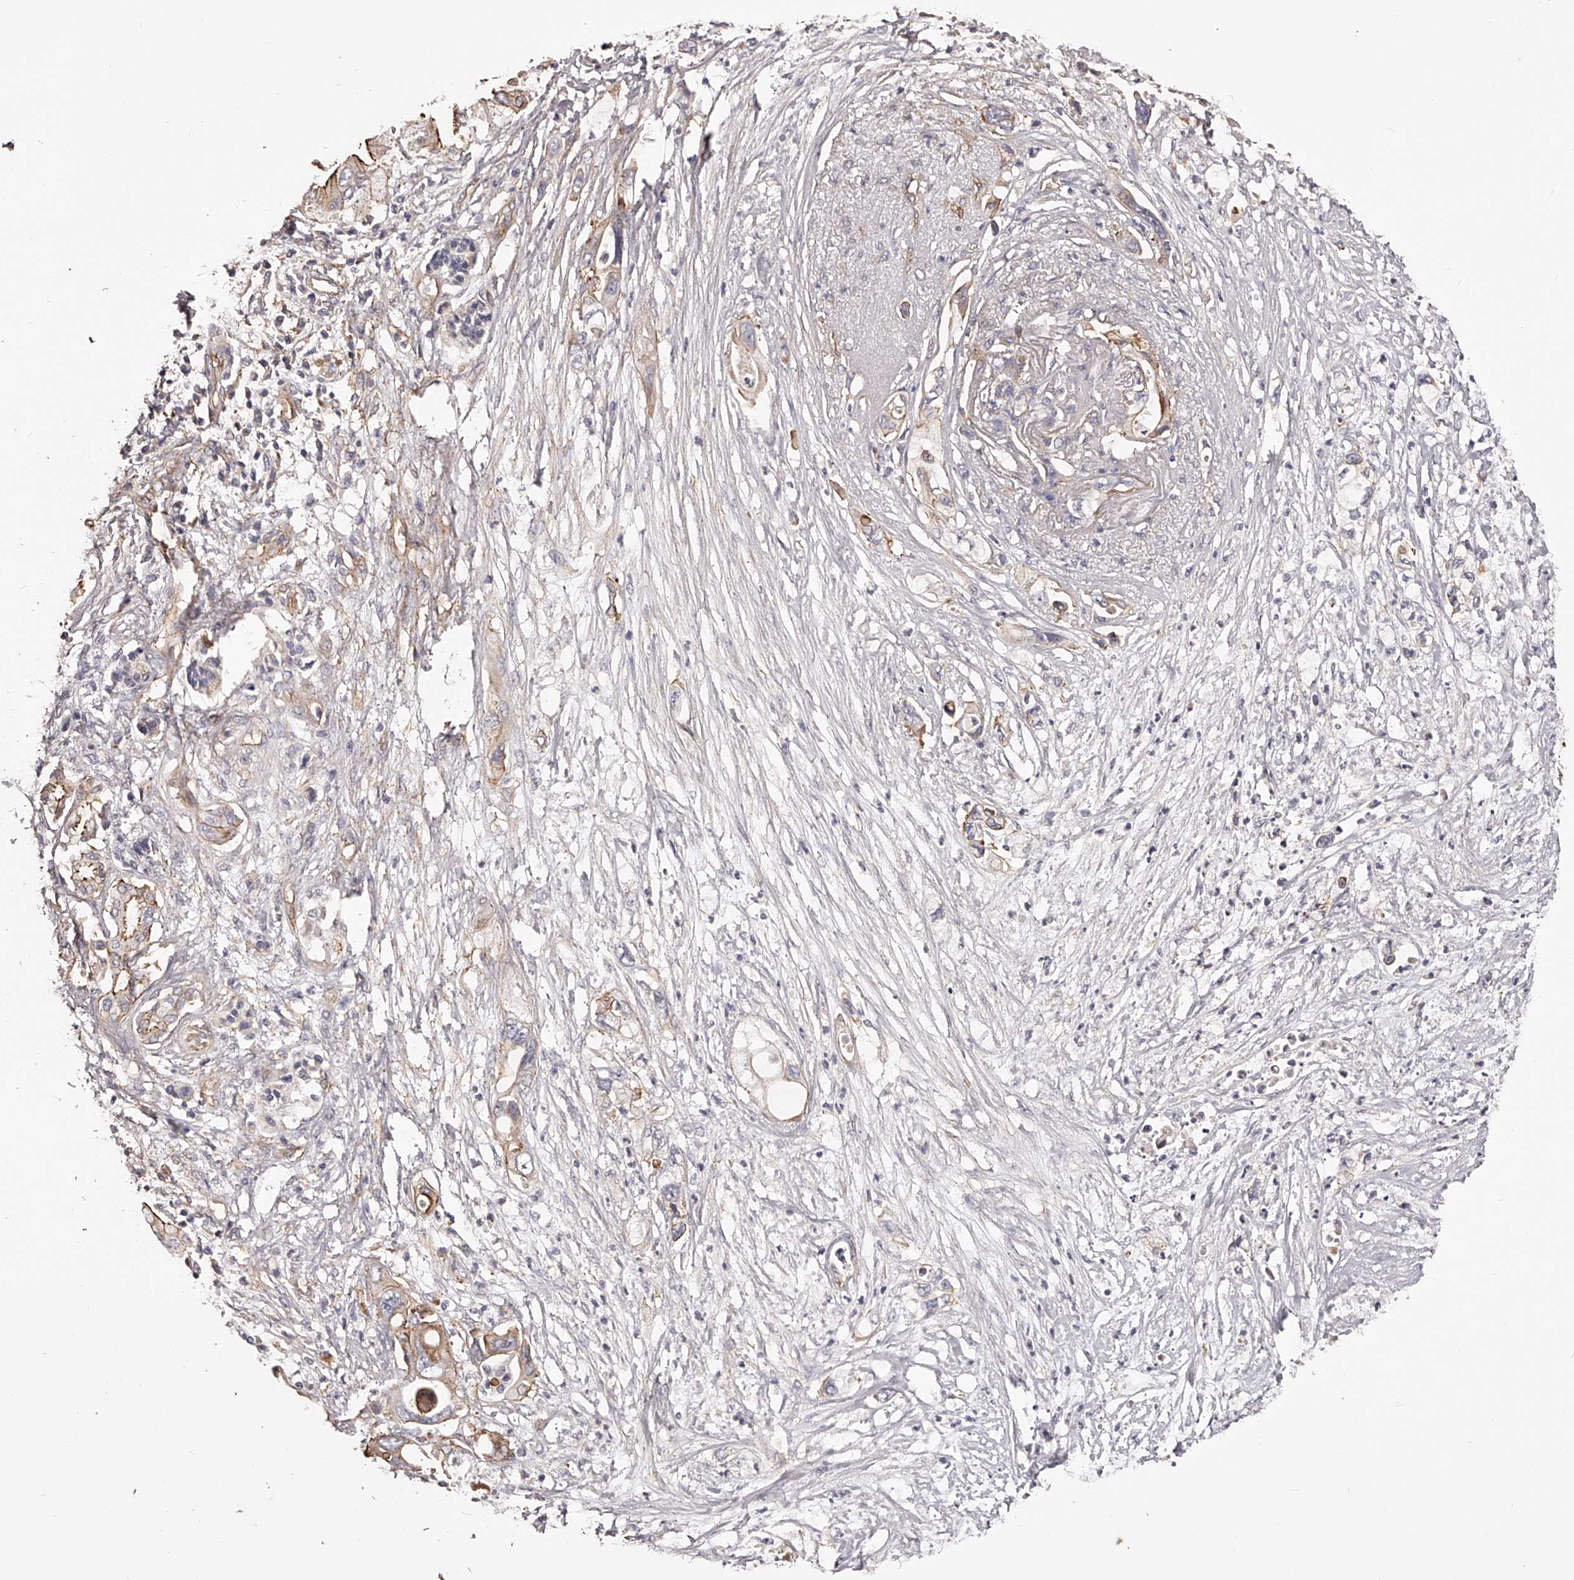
{"staining": {"intensity": "moderate", "quantity": "25%-75%", "location": "cytoplasmic/membranous"}, "tissue": "pancreatic cancer", "cell_type": "Tumor cells", "image_type": "cancer", "snomed": [{"axis": "morphology", "description": "Adenocarcinoma, NOS"}, {"axis": "topography", "description": "Pancreas"}], "caption": "Pancreatic cancer tissue shows moderate cytoplasmic/membranous positivity in about 25%-75% of tumor cells", "gene": "LTV1", "patient": {"sex": "male", "age": 66}}